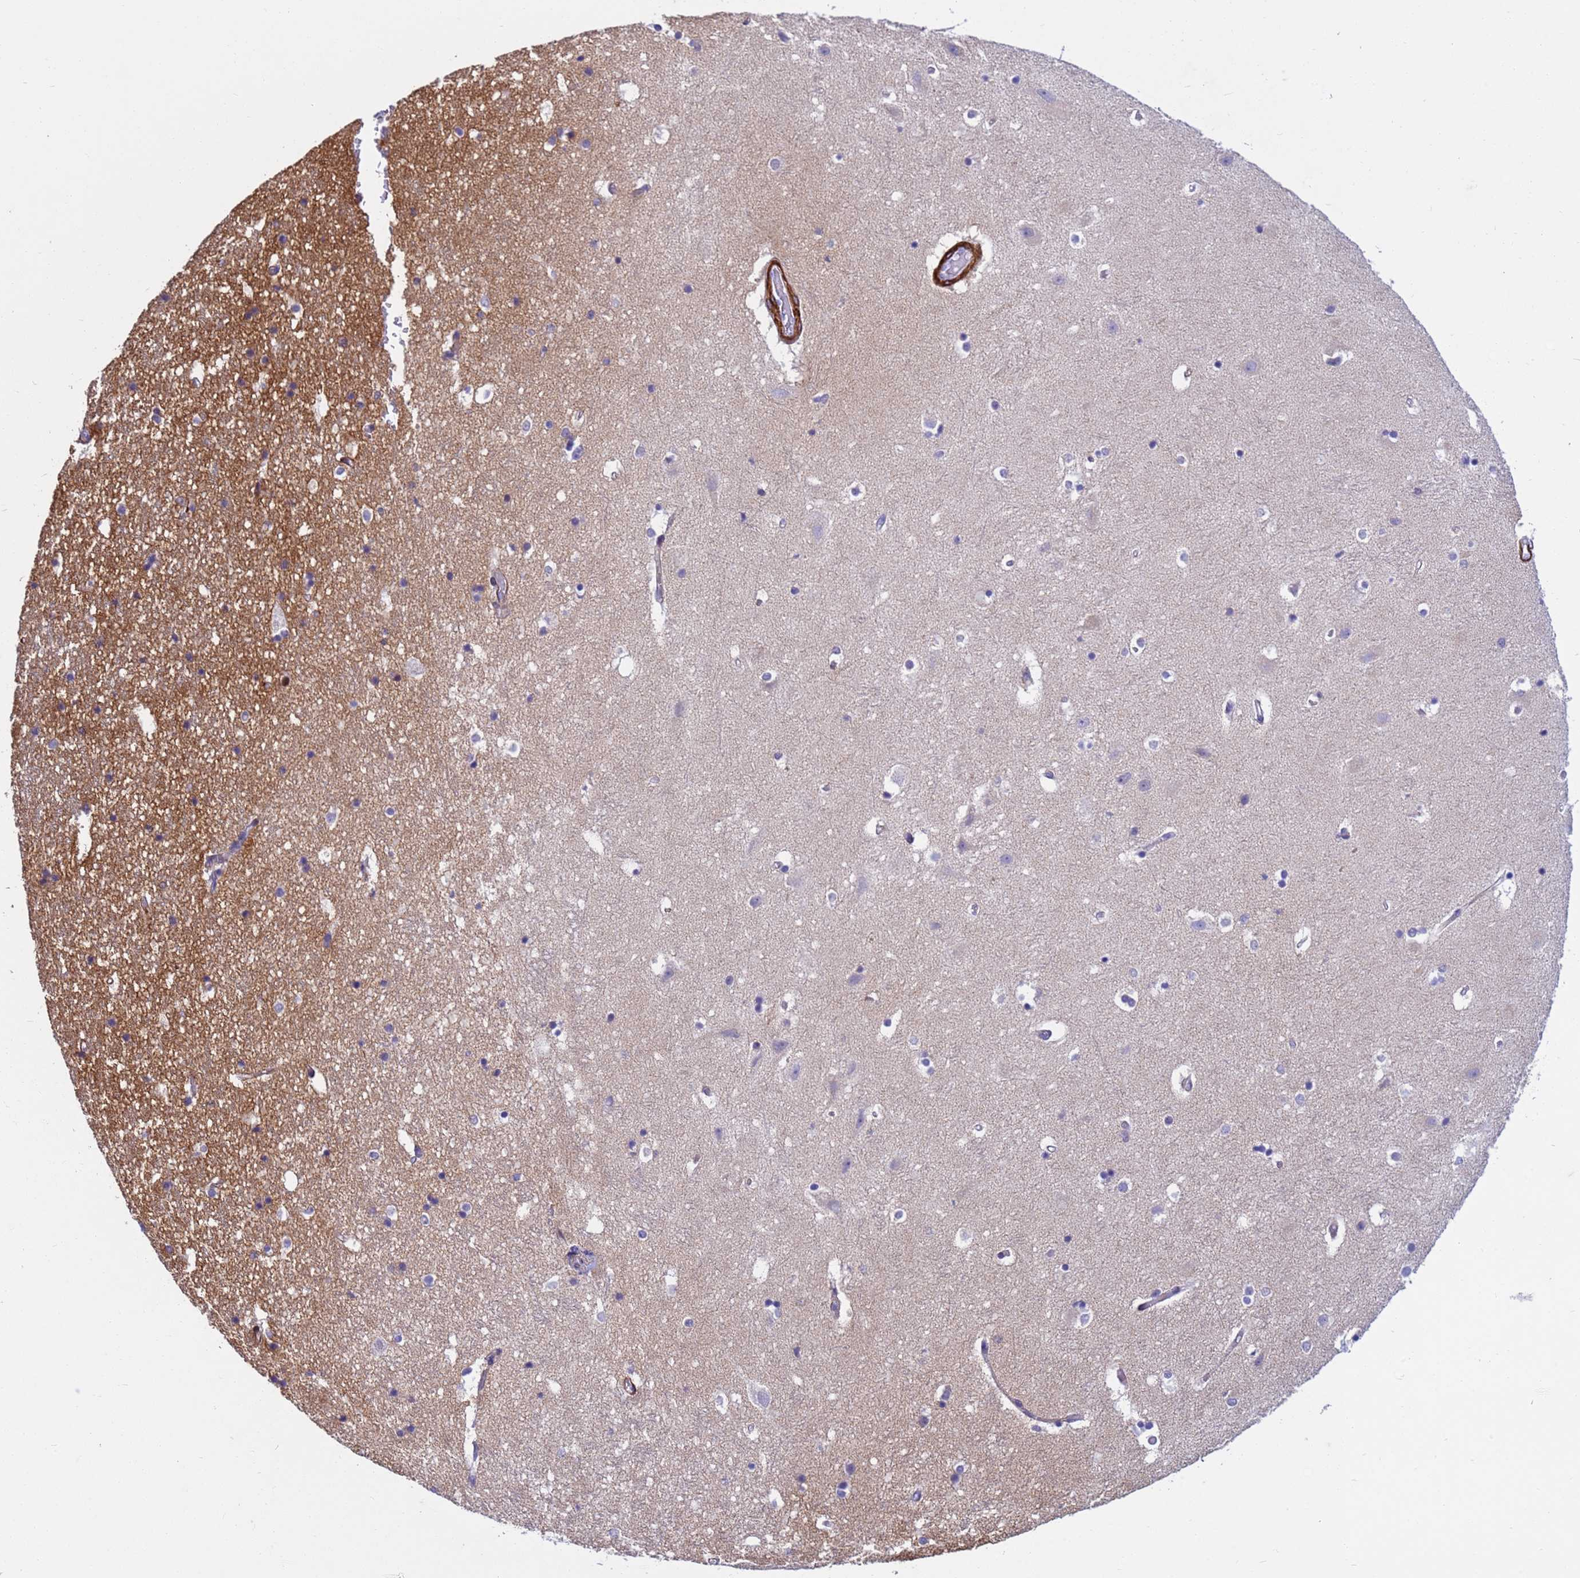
{"staining": {"intensity": "weak", "quantity": "25%-75%", "location": "cytoplasmic/membranous"}, "tissue": "hippocampus", "cell_type": "Glial cells", "image_type": "normal", "snomed": [{"axis": "morphology", "description": "Normal tissue, NOS"}, {"axis": "topography", "description": "Hippocampus"}], "caption": "Brown immunohistochemical staining in benign human hippocampus shows weak cytoplasmic/membranous positivity in approximately 25%-75% of glial cells.", "gene": "P2RX7", "patient": {"sex": "female", "age": 52}}